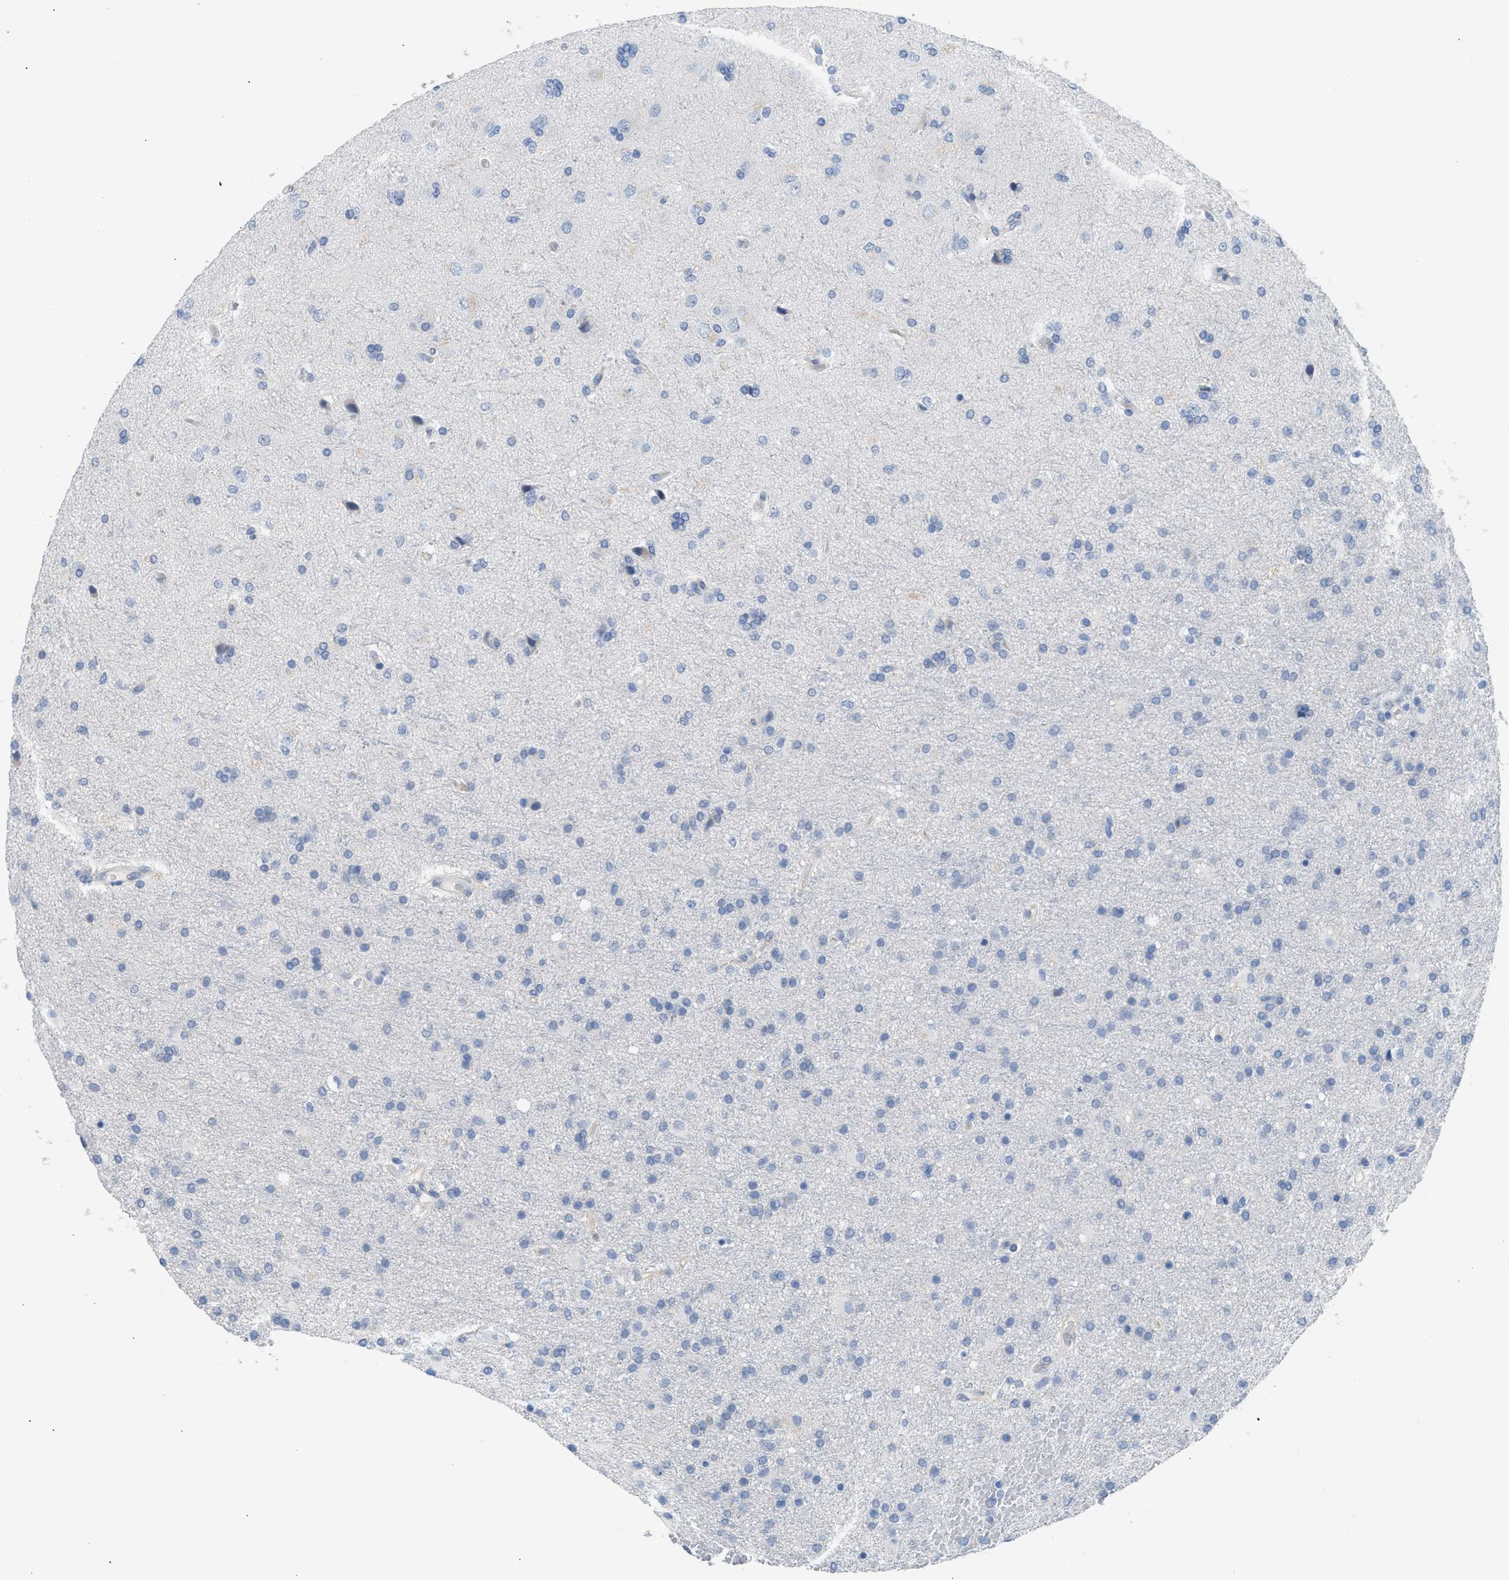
{"staining": {"intensity": "negative", "quantity": "none", "location": "none"}, "tissue": "glioma", "cell_type": "Tumor cells", "image_type": "cancer", "snomed": [{"axis": "morphology", "description": "Glioma, malignant, High grade"}, {"axis": "topography", "description": "Brain"}], "caption": "Human malignant glioma (high-grade) stained for a protein using immunohistochemistry exhibits no positivity in tumor cells.", "gene": "ERBB2", "patient": {"sex": "male", "age": 72}}